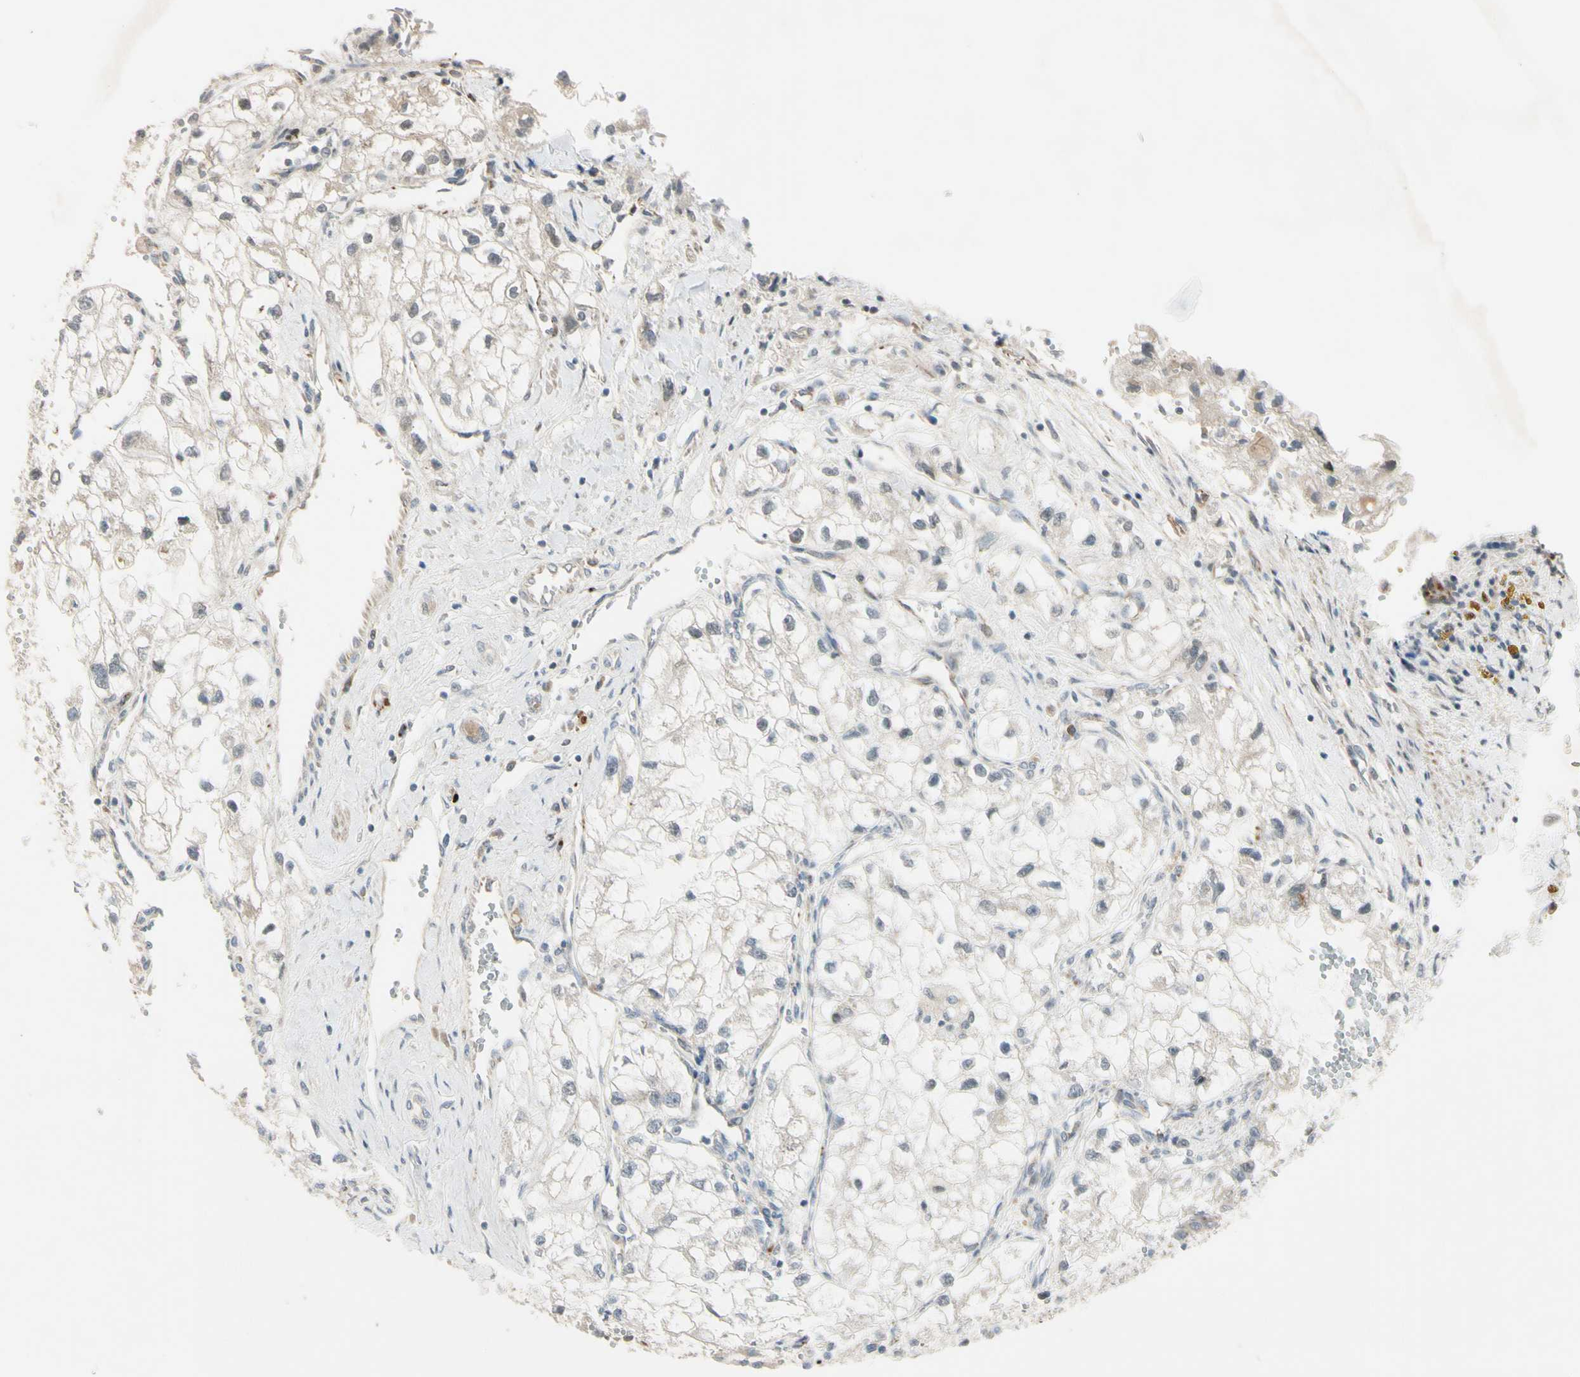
{"staining": {"intensity": "negative", "quantity": "none", "location": "none"}, "tissue": "renal cancer", "cell_type": "Tumor cells", "image_type": "cancer", "snomed": [{"axis": "morphology", "description": "Adenocarcinoma, NOS"}, {"axis": "topography", "description": "Kidney"}], "caption": "Tumor cells are negative for brown protein staining in renal adenocarcinoma.", "gene": "NDFIP1", "patient": {"sex": "female", "age": 70}}